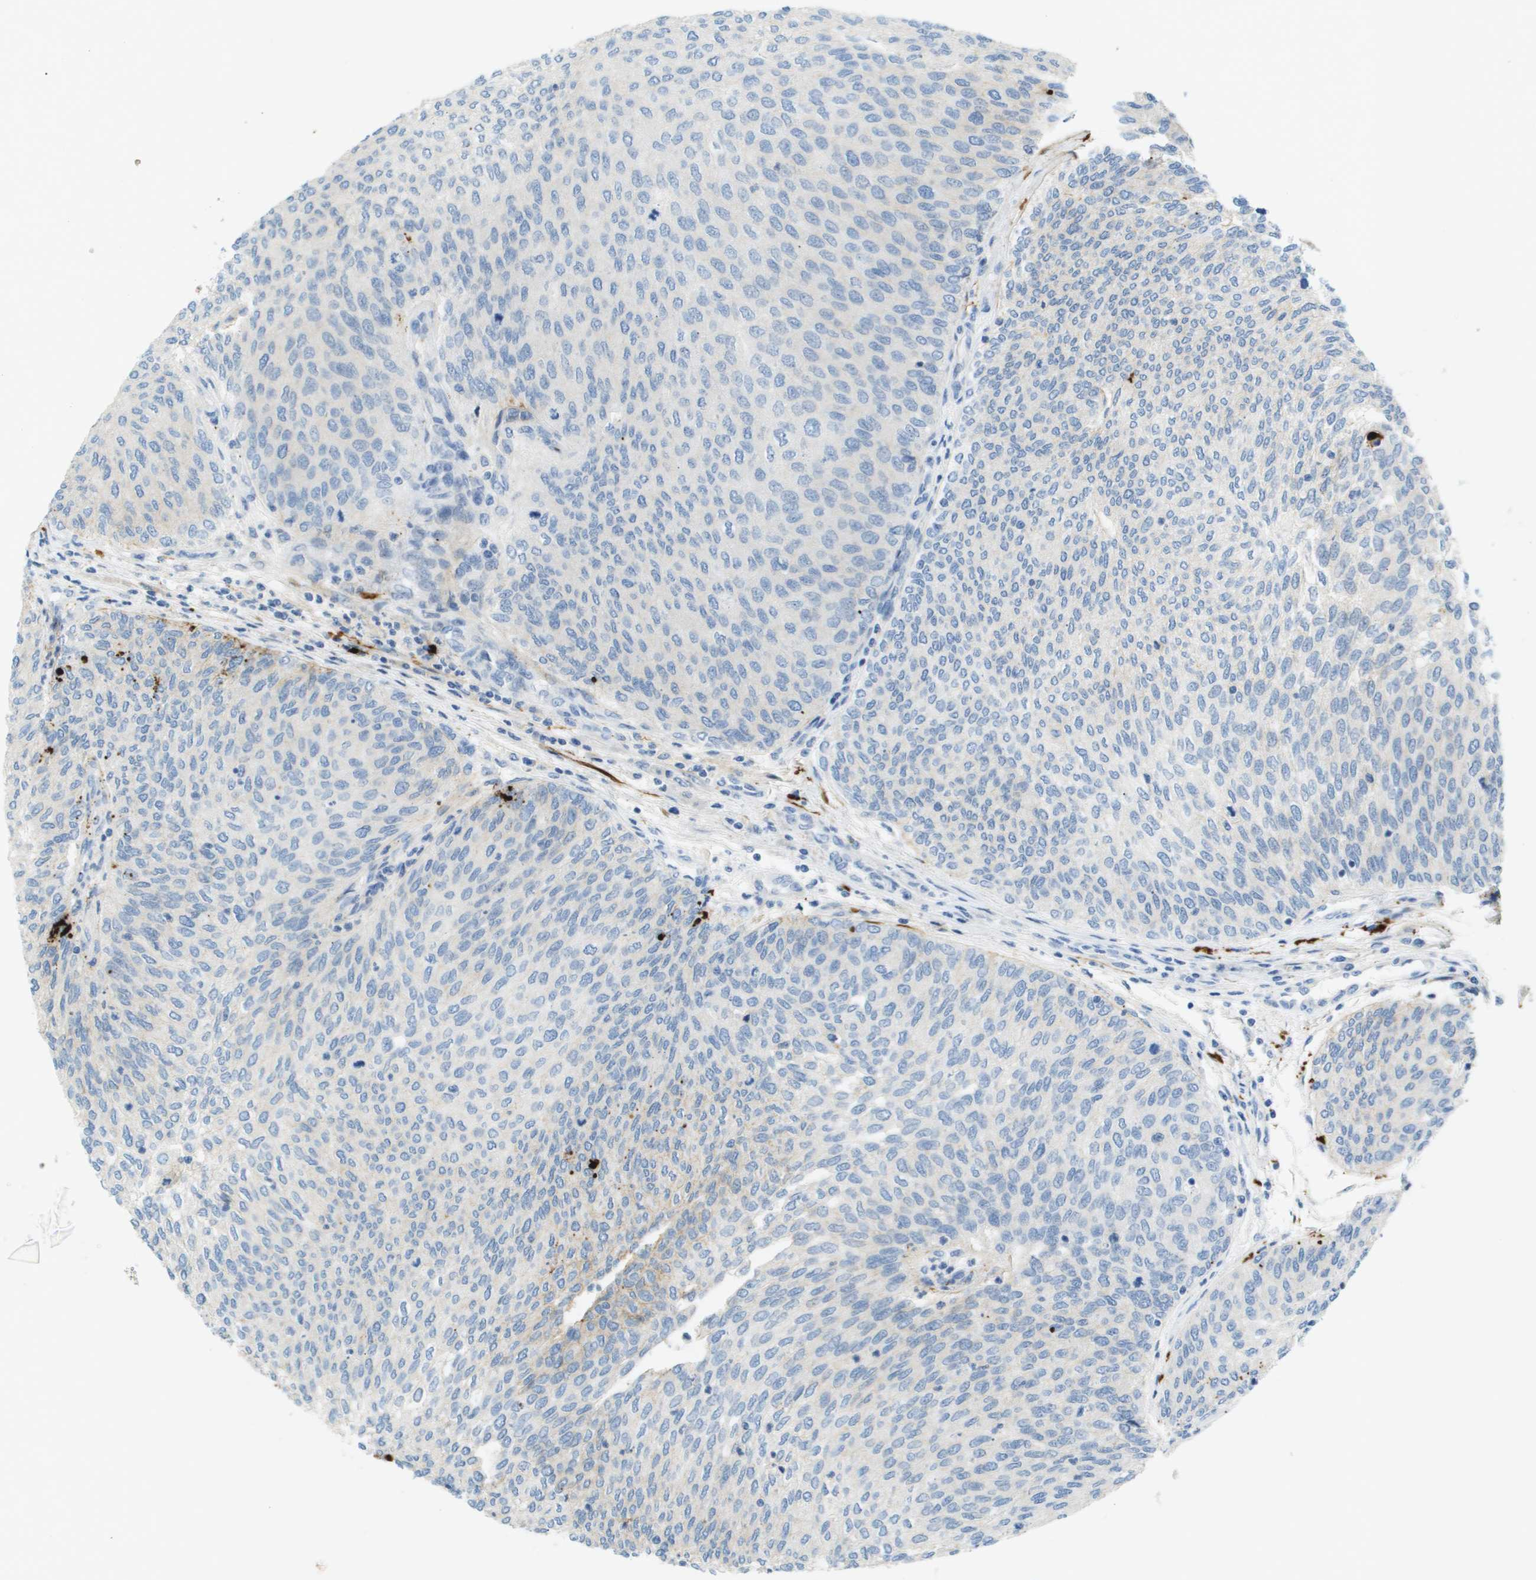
{"staining": {"intensity": "negative", "quantity": "none", "location": "none"}, "tissue": "urothelial cancer", "cell_type": "Tumor cells", "image_type": "cancer", "snomed": [{"axis": "morphology", "description": "Urothelial carcinoma, Low grade"}, {"axis": "topography", "description": "Urinary bladder"}], "caption": "Photomicrograph shows no protein staining in tumor cells of urothelial cancer tissue. (Stains: DAB IHC with hematoxylin counter stain, Microscopy: brightfield microscopy at high magnification).", "gene": "VTN", "patient": {"sex": "female", "age": 79}}